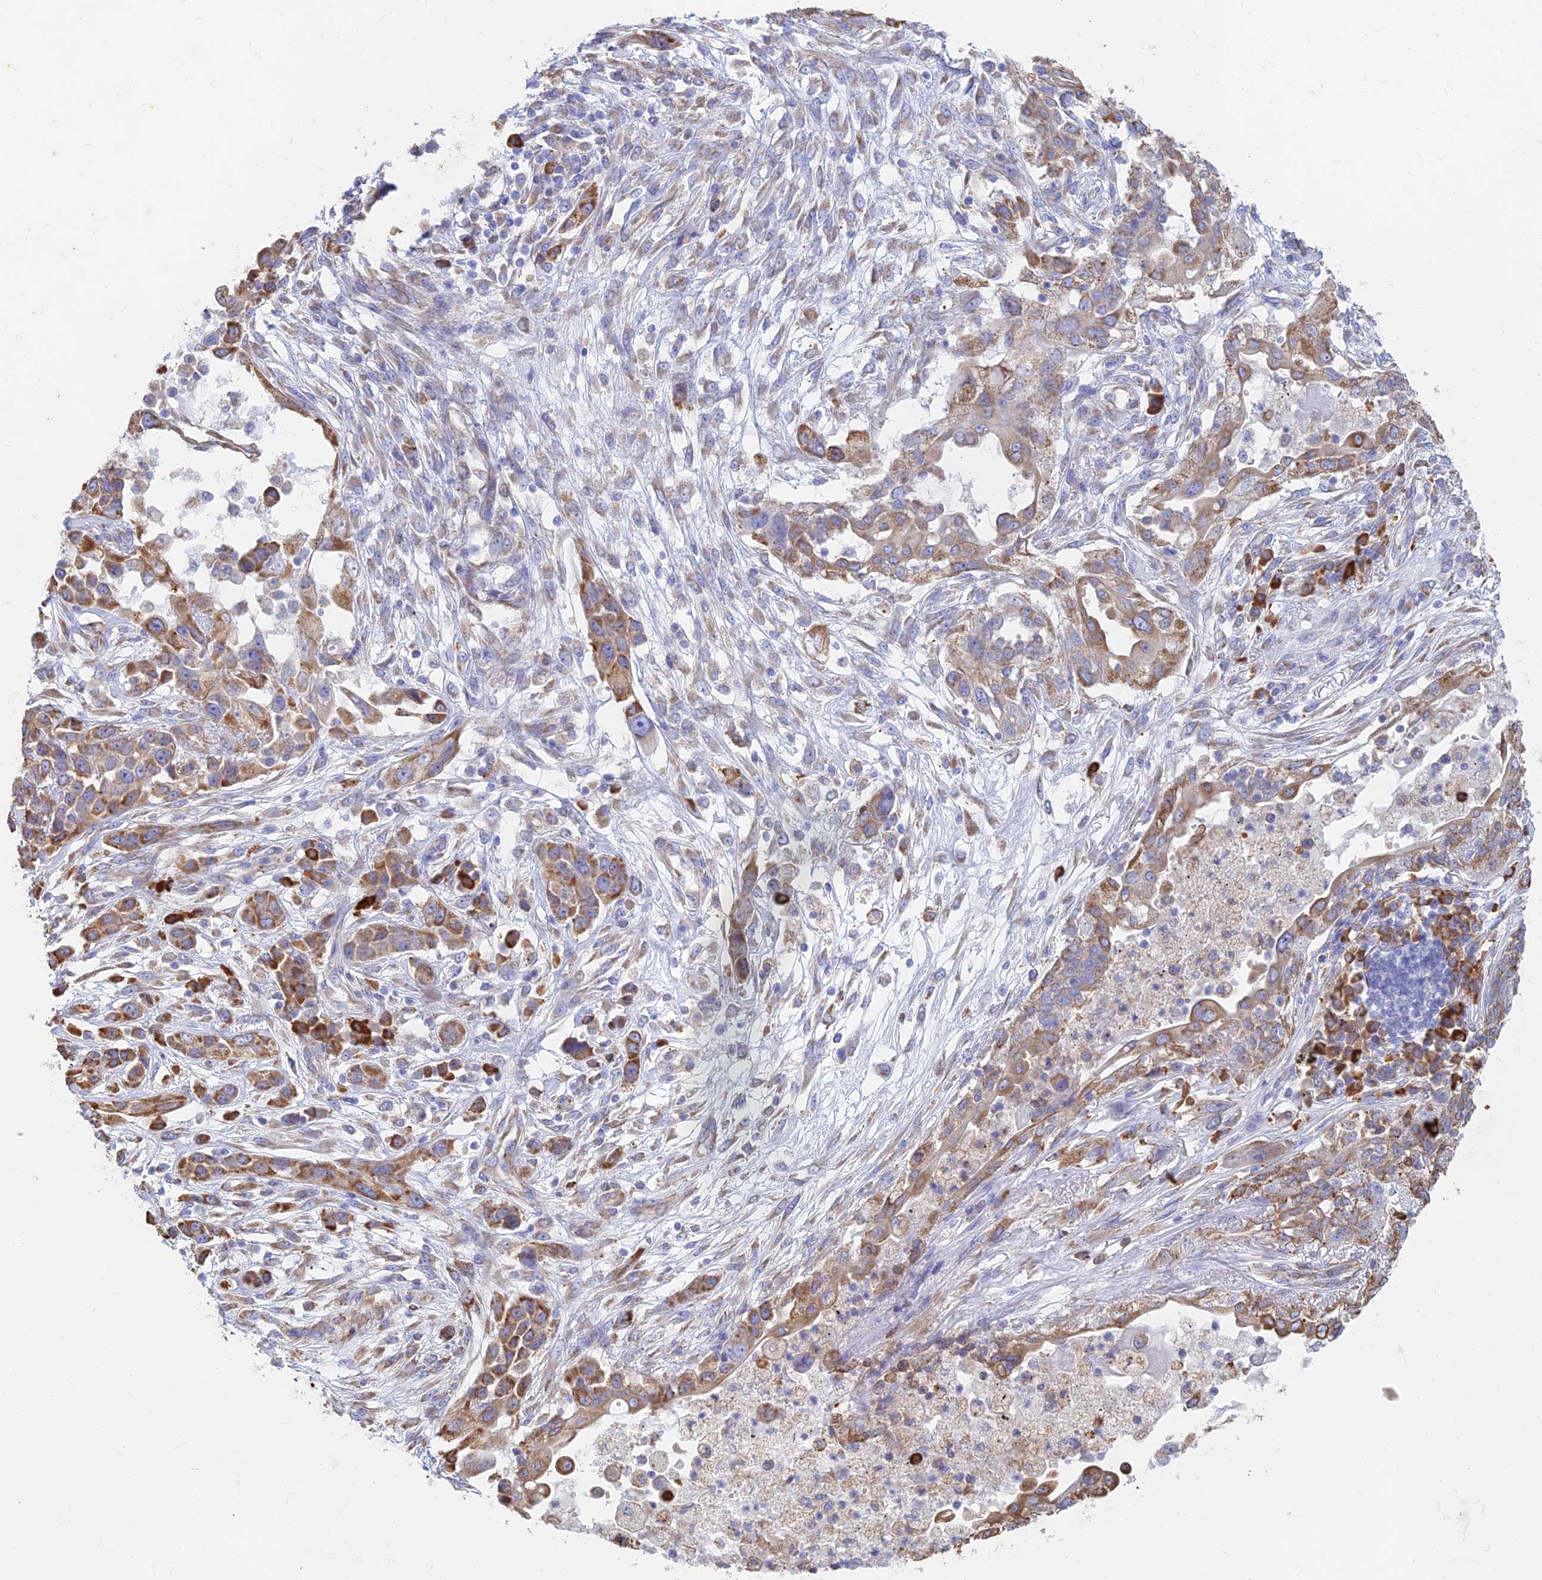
{"staining": {"intensity": "moderate", "quantity": ">75%", "location": "cytoplasmic/membranous"}, "tissue": "lung cancer", "cell_type": "Tumor cells", "image_type": "cancer", "snomed": [{"axis": "morphology", "description": "Squamous cell carcinoma, NOS"}, {"axis": "topography", "description": "Lung"}], "caption": "Immunohistochemistry (DAB) staining of squamous cell carcinoma (lung) exhibits moderate cytoplasmic/membranous protein staining in approximately >75% of tumor cells. Nuclei are stained in blue.", "gene": "WDR35", "patient": {"sex": "female", "age": 70}}